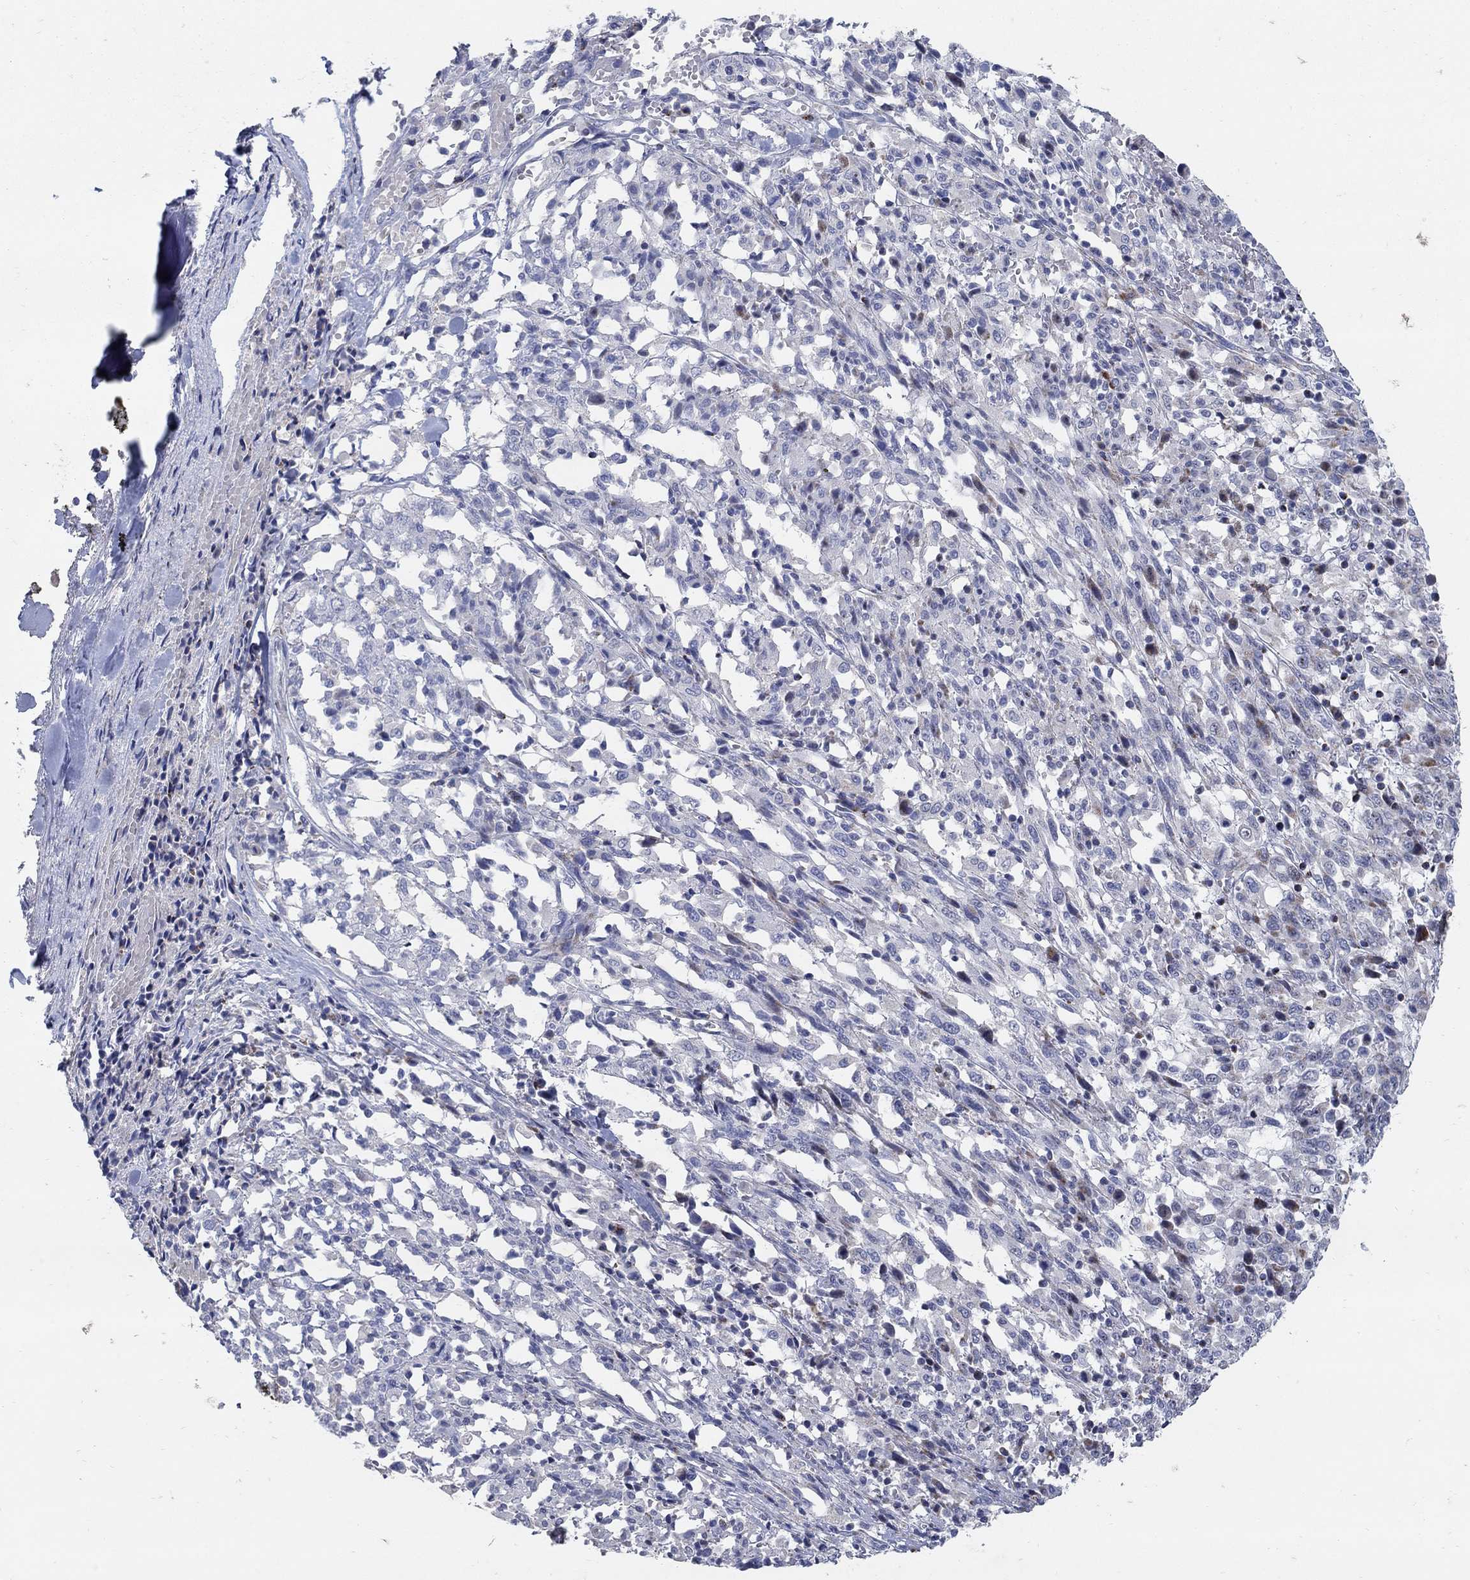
{"staining": {"intensity": "moderate", "quantity": "<25%", "location": "cytoplasmic/membranous"}, "tissue": "melanoma", "cell_type": "Tumor cells", "image_type": "cancer", "snomed": [{"axis": "morphology", "description": "Malignant melanoma, NOS"}, {"axis": "topography", "description": "Skin"}], "caption": "IHC staining of melanoma, which exhibits low levels of moderate cytoplasmic/membranous staining in approximately <25% of tumor cells indicating moderate cytoplasmic/membranous protein expression. The staining was performed using DAB (brown) for protein detection and nuclei were counterstained in hematoxylin (blue).", "gene": "HMX2", "patient": {"sex": "female", "age": 91}}